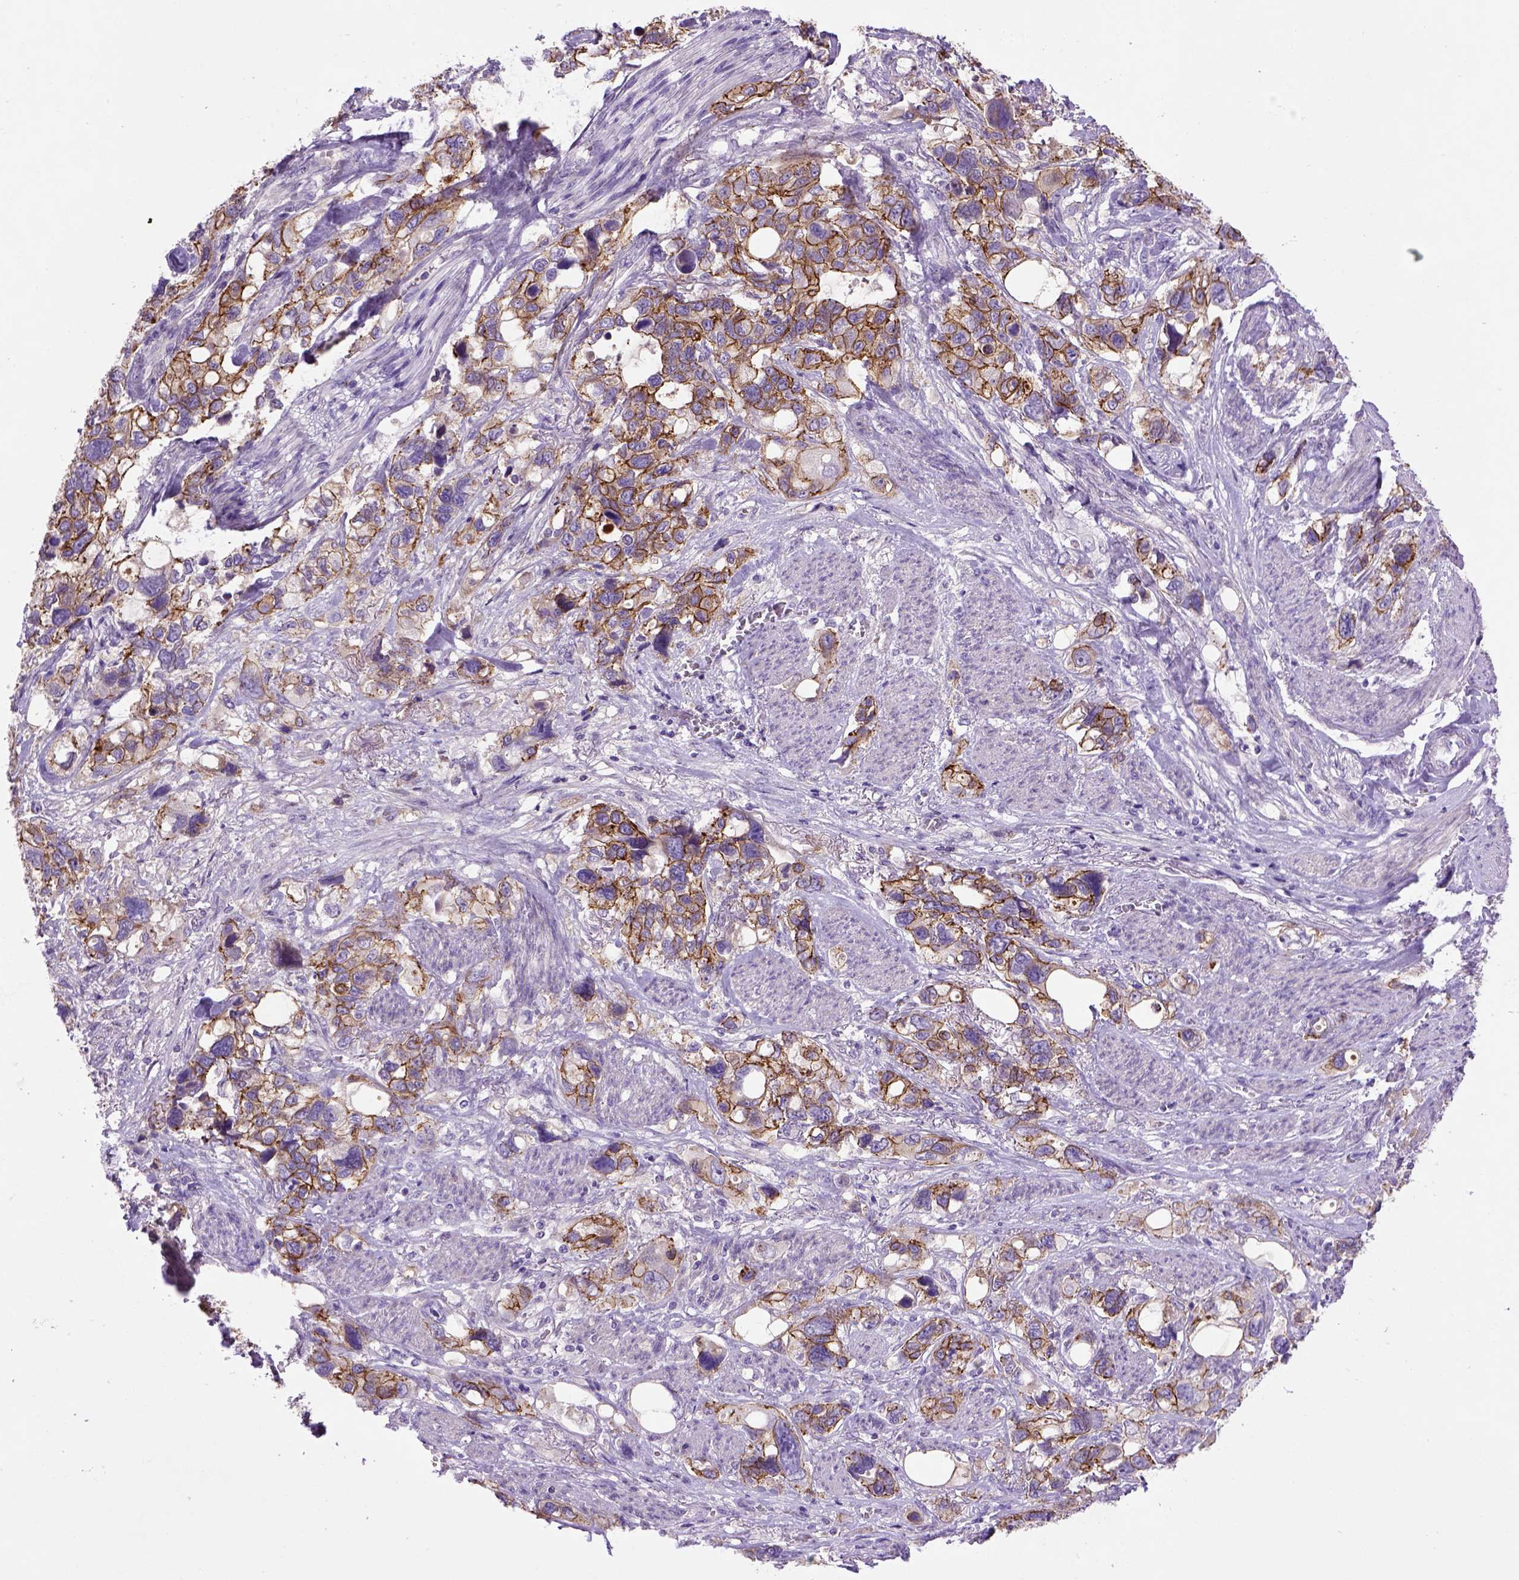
{"staining": {"intensity": "strong", "quantity": ">75%", "location": "cytoplasmic/membranous"}, "tissue": "stomach cancer", "cell_type": "Tumor cells", "image_type": "cancer", "snomed": [{"axis": "morphology", "description": "Adenocarcinoma, NOS"}, {"axis": "topography", "description": "Stomach, upper"}], "caption": "High-power microscopy captured an immunohistochemistry micrograph of adenocarcinoma (stomach), revealing strong cytoplasmic/membranous positivity in about >75% of tumor cells. Nuclei are stained in blue.", "gene": "CDH1", "patient": {"sex": "female", "age": 81}}